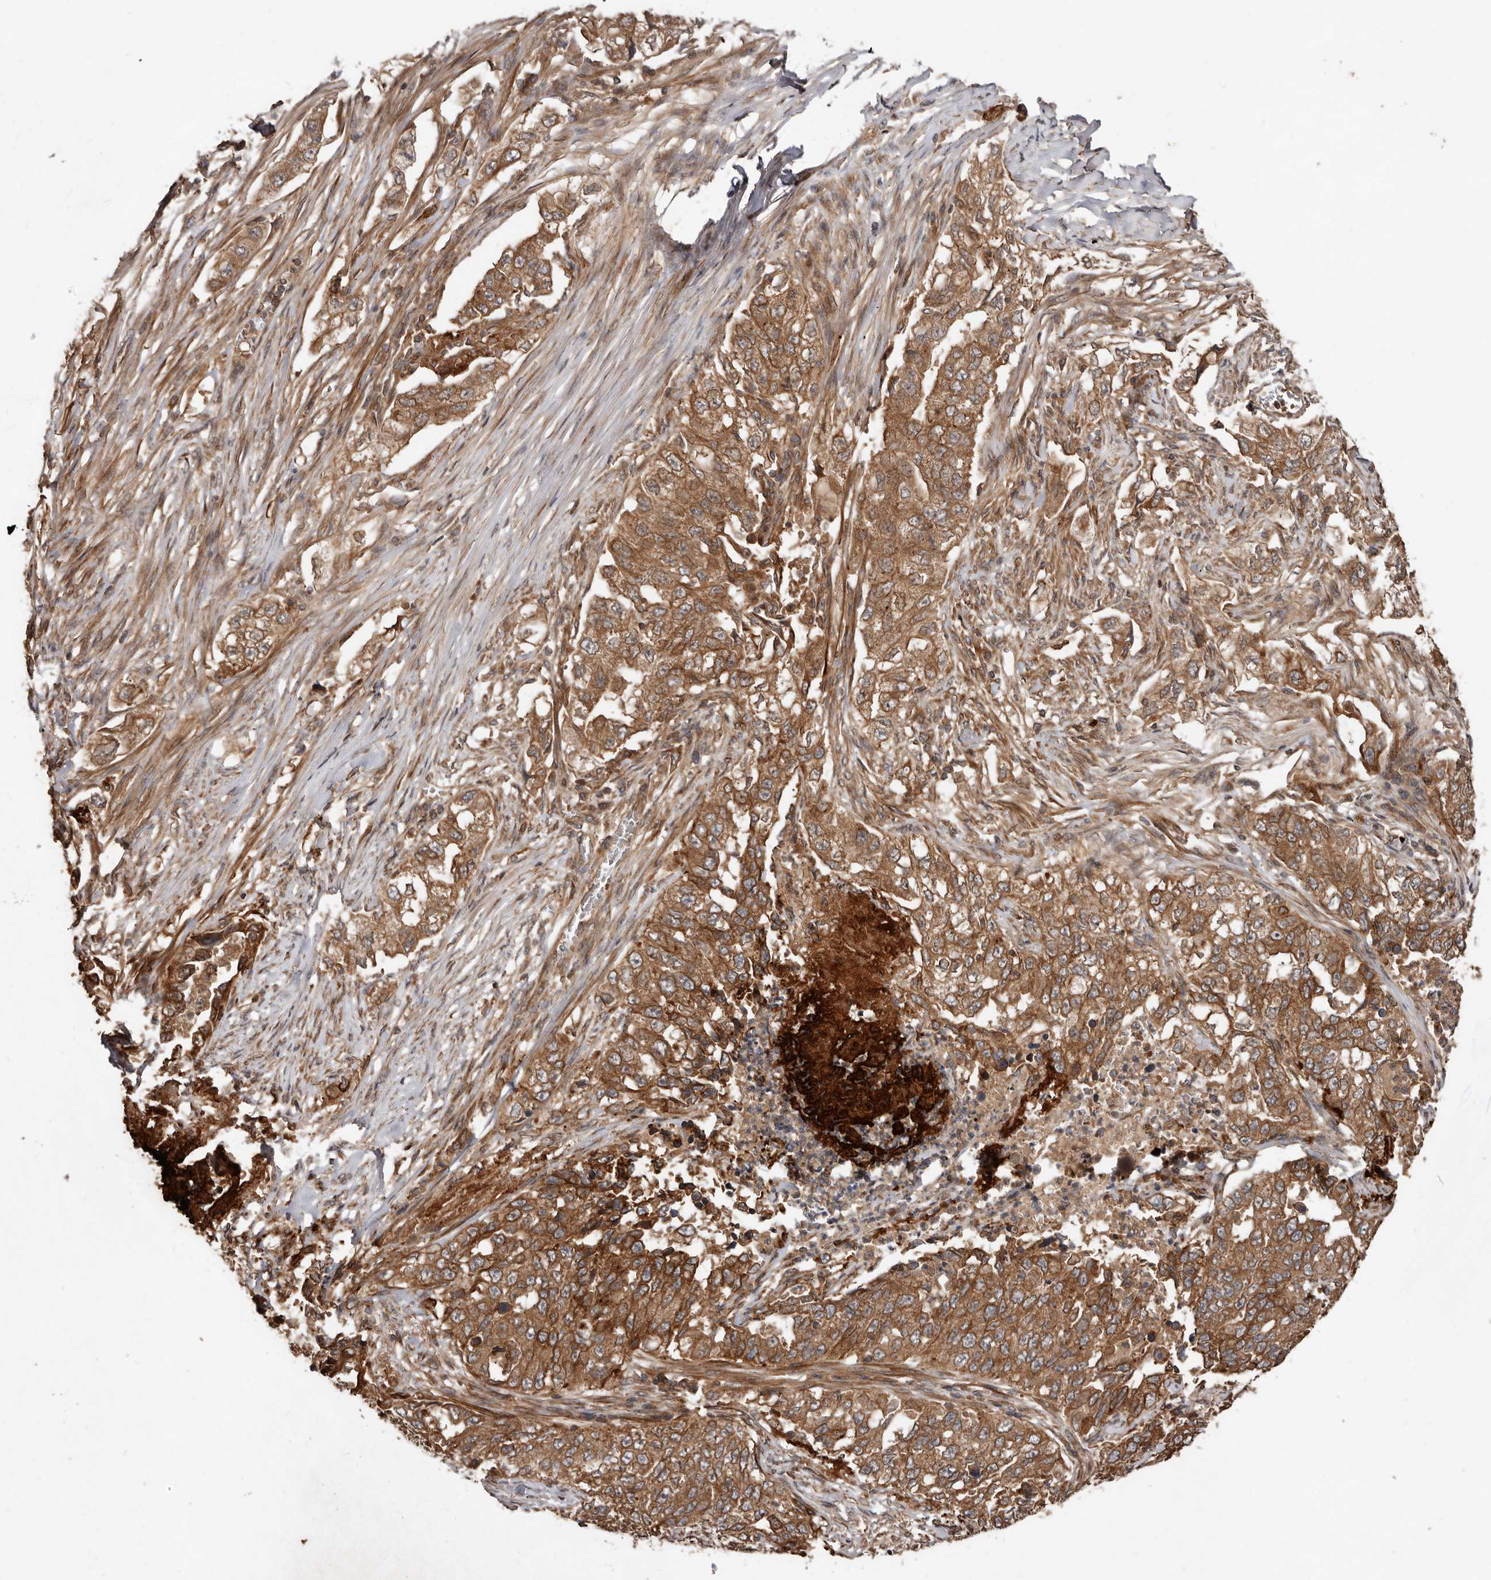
{"staining": {"intensity": "moderate", "quantity": ">75%", "location": "cytoplasmic/membranous"}, "tissue": "lung cancer", "cell_type": "Tumor cells", "image_type": "cancer", "snomed": [{"axis": "morphology", "description": "Adenocarcinoma, NOS"}, {"axis": "topography", "description": "Lung"}], "caption": "Immunohistochemistry (IHC) image of human adenocarcinoma (lung) stained for a protein (brown), which displays medium levels of moderate cytoplasmic/membranous staining in approximately >75% of tumor cells.", "gene": "STK36", "patient": {"sex": "female", "age": 51}}